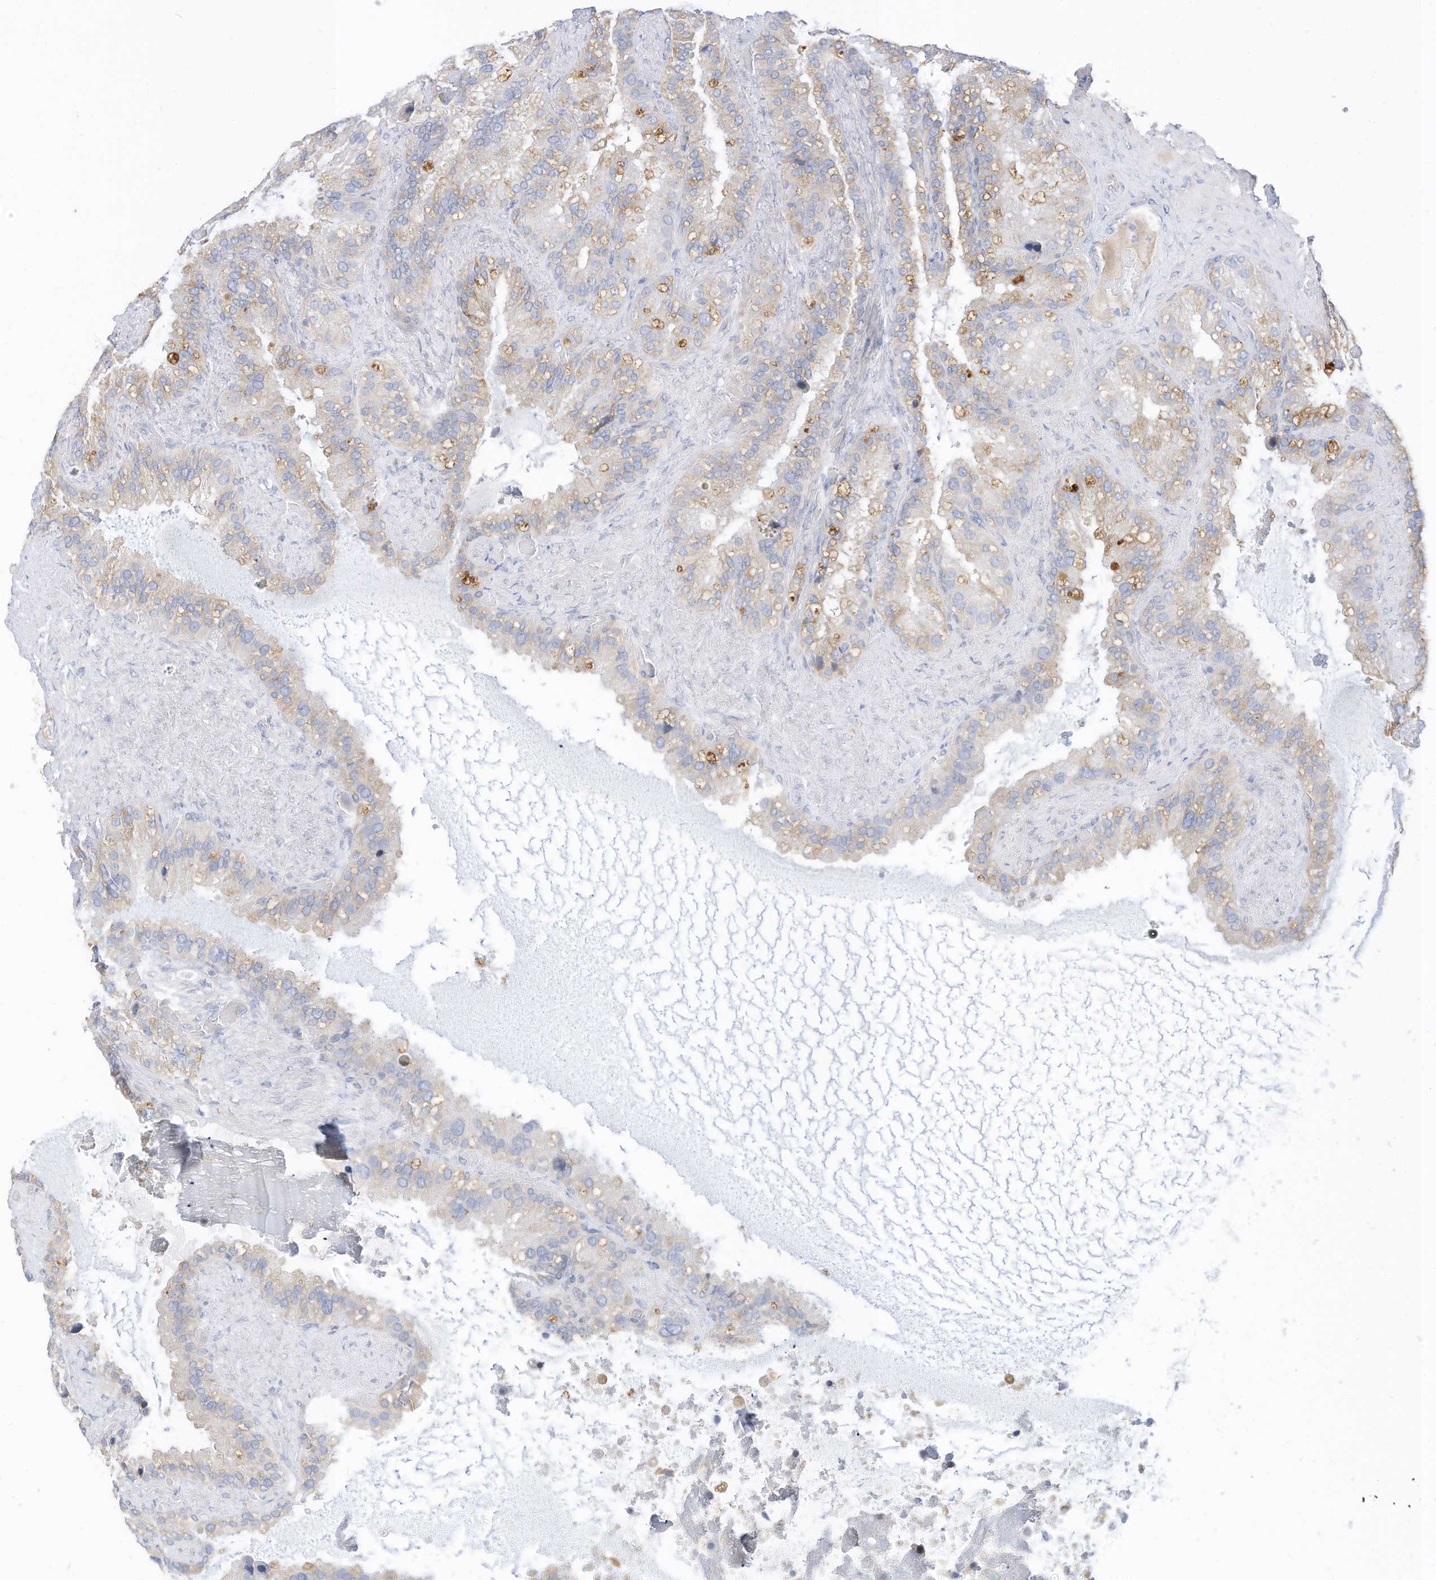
{"staining": {"intensity": "moderate", "quantity": "<25%", "location": "cytoplasmic/membranous"}, "tissue": "seminal vesicle", "cell_type": "Glandular cells", "image_type": "normal", "snomed": [{"axis": "morphology", "description": "Normal tissue, NOS"}, {"axis": "topography", "description": "Prostate"}, {"axis": "topography", "description": "Seminal veicle"}], "caption": "Immunohistochemical staining of benign human seminal vesicle demonstrates low levels of moderate cytoplasmic/membranous expression in approximately <25% of glandular cells.", "gene": "RASA2", "patient": {"sex": "male", "age": 68}}